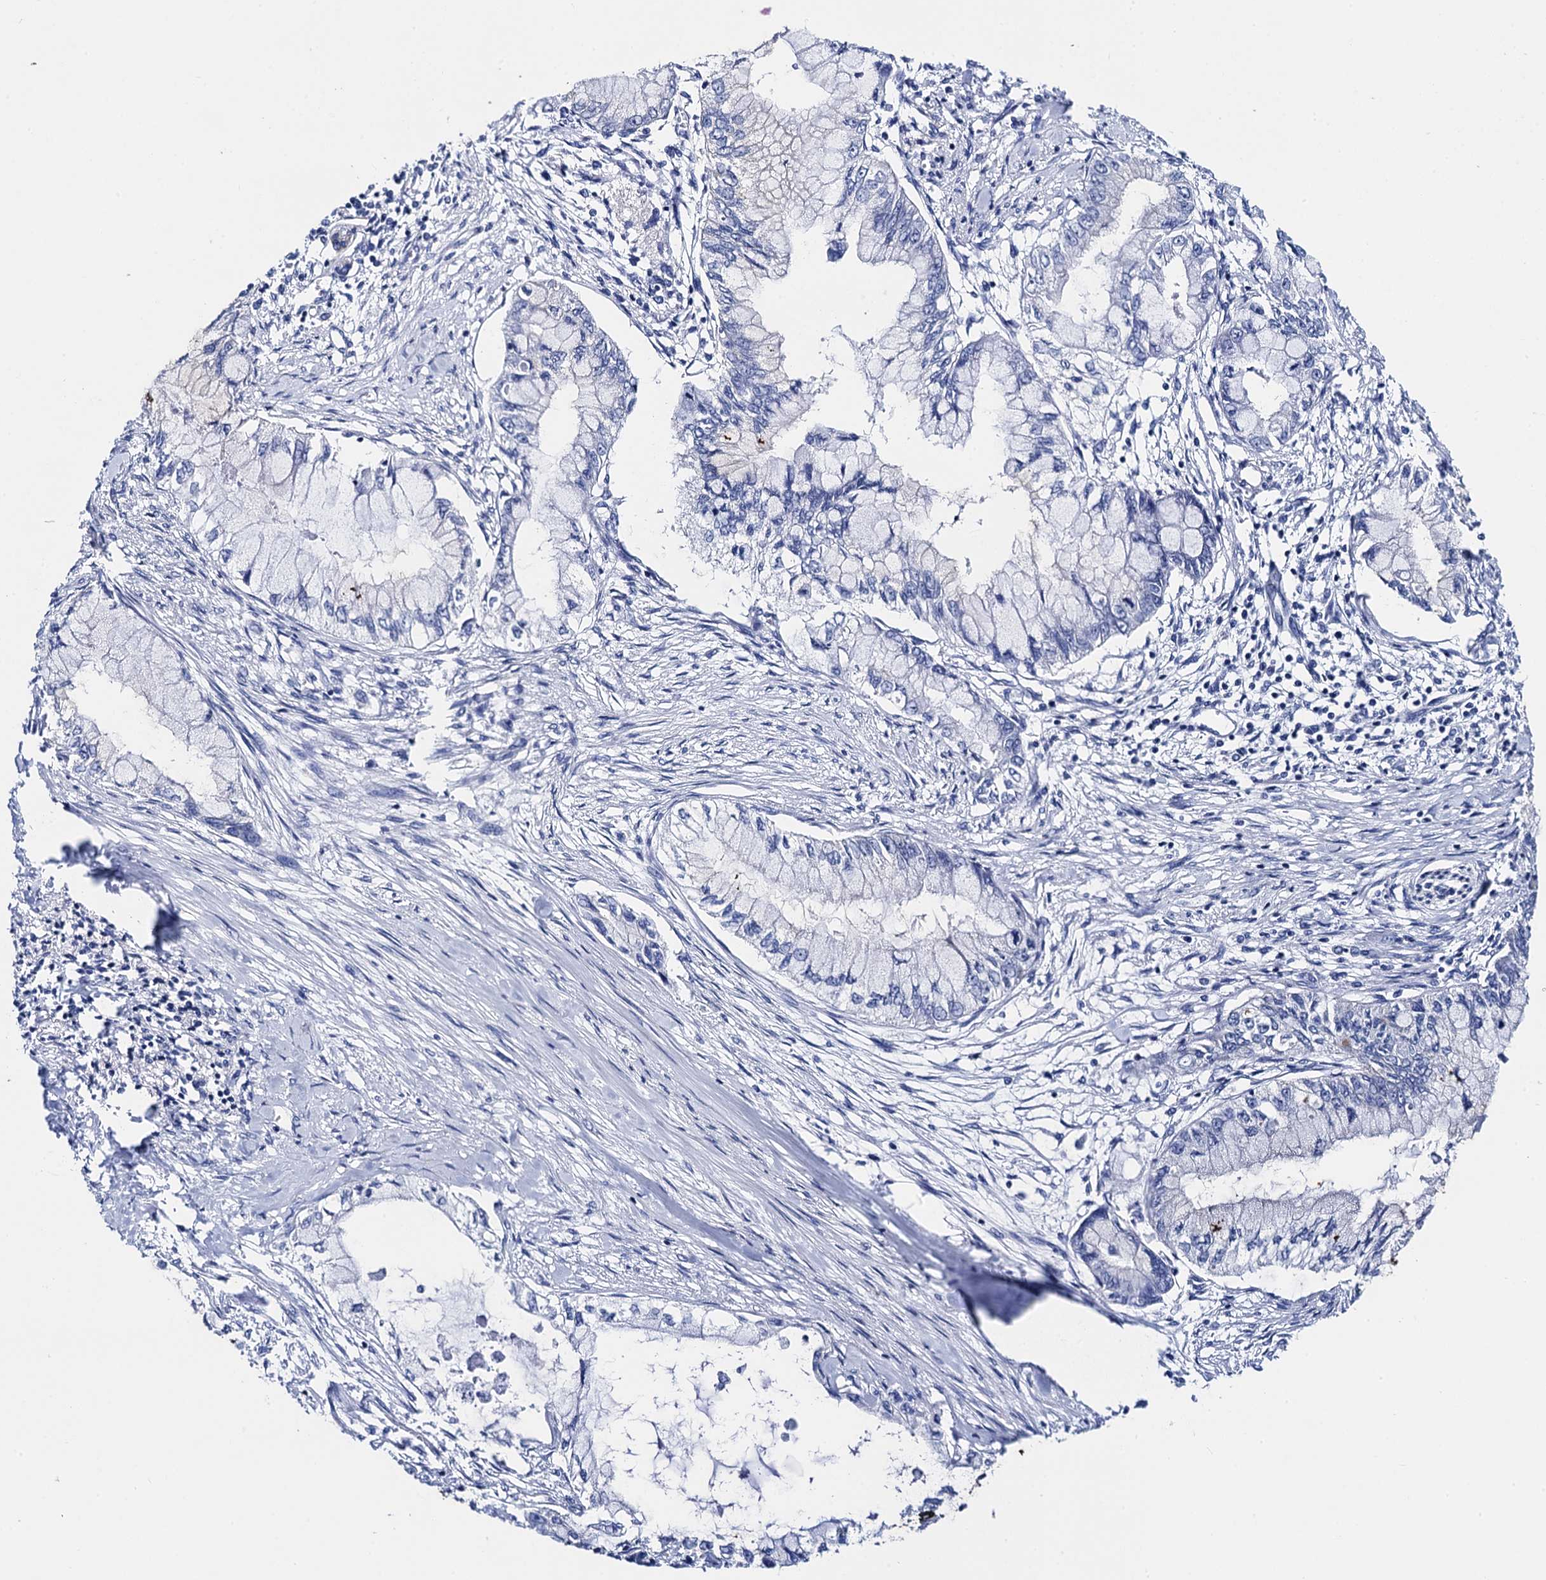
{"staining": {"intensity": "negative", "quantity": "none", "location": "none"}, "tissue": "pancreatic cancer", "cell_type": "Tumor cells", "image_type": "cancer", "snomed": [{"axis": "morphology", "description": "Adenocarcinoma, NOS"}, {"axis": "topography", "description": "Pancreas"}], "caption": "Protein analysis of pancreatic cancer exhibits no significant positivity in tumor cells. (Stains: DAB immunohistochemistry with hematoxylin counter stain, Microscopy: brightfield microscopy at high magnification).", "gene": "ACADSB", "patient": {"sex": "male", "age": 48}}